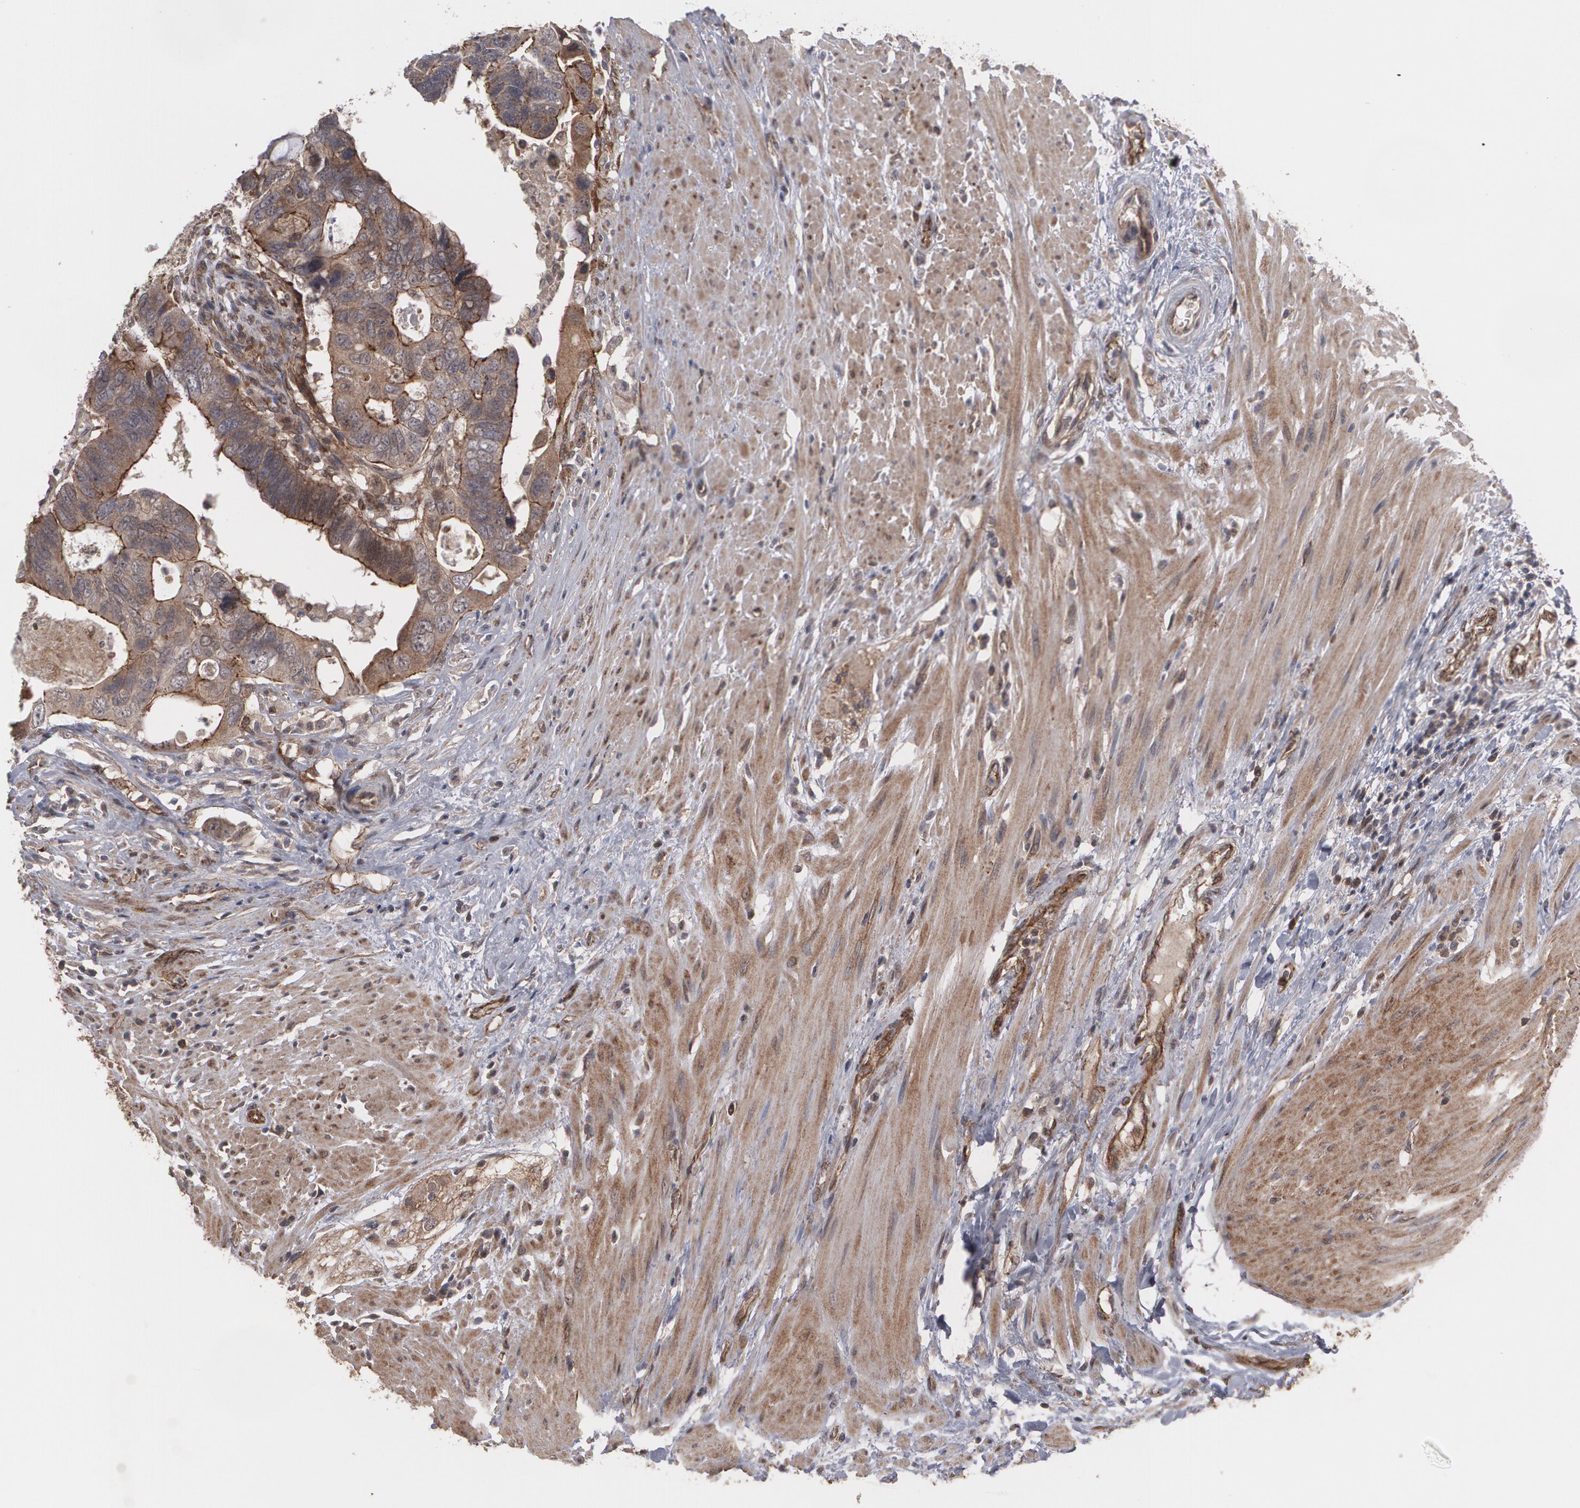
{"staining": {"intensity": "moderate", "quantity": ">75%", "location": "cytoplasmic/membranous"}, "tissue": "colorectal cancer", "cell_type": "Tumor cells", "image_type": "cancer", "snomed": [{"axis": "morphology", "description": "Adenocarcinoma, NOS"}, {"axis": "topography", "description": "Rectum"}], "caption": "Immunohistochemistry (IHC) (DAB (3,3'-diaminobenzidine)) staining of human colorectal cancer (adenocarcinoma) reveals moderate cytoplasmic/membranous protein staining in about >75% of tumor cells. (IHC, brightfield microscopy, high magnification).", "gene": "TJP1", "patient": {"sex": "male", "age": 53}}